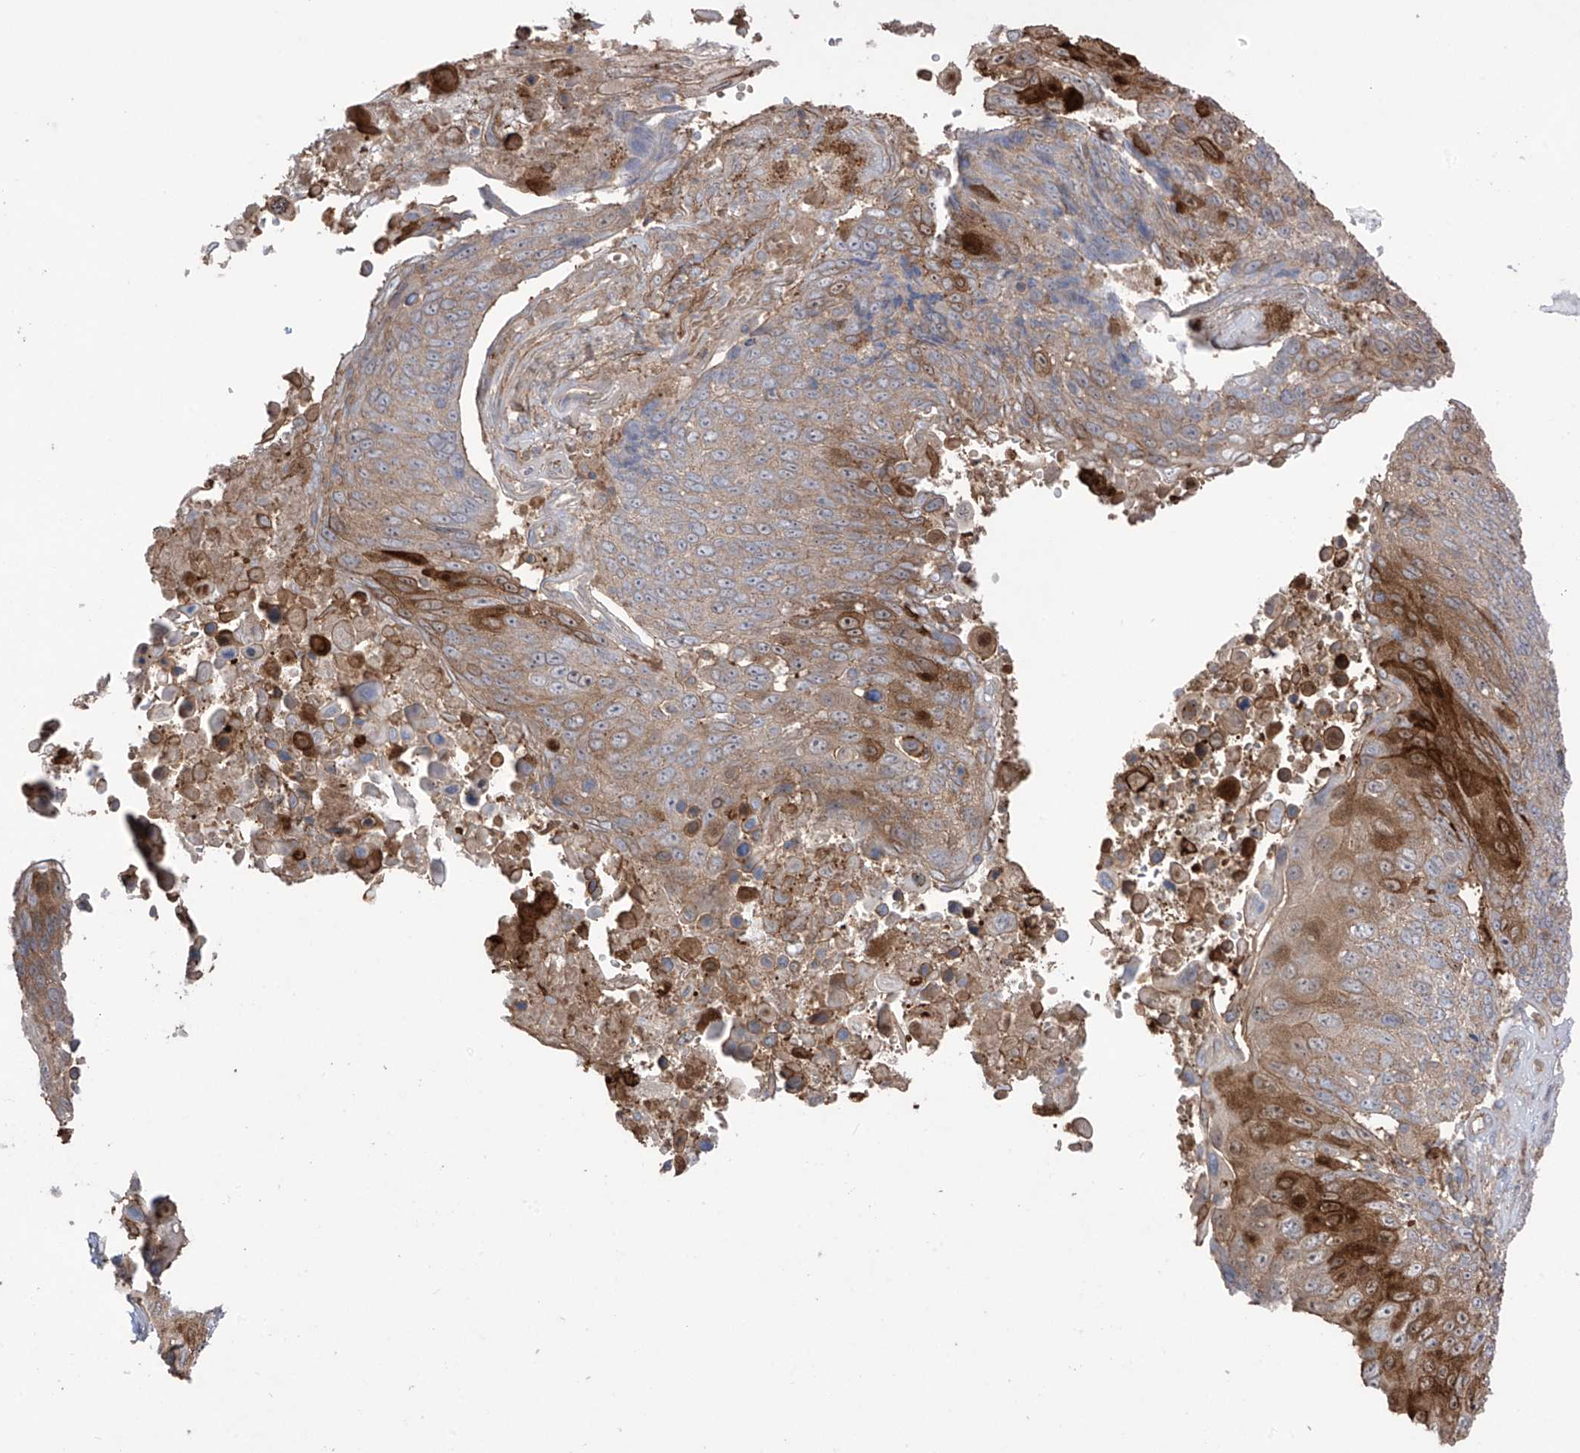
{"staining": {"intensity": "moderate", "quantity": "25%-75%", "location": "cytoplasmic/membranous"}, "tissue": "lung cancer", "cell_type": "Tumor cells", "image_type": "cancer", "snomed": [{"axis": "morphology", "description": "Squamous cell carcinoma, NOS"}, {"axis": "topography", "description": "Lung"}], "caption": "Protein staining exhibits moderate cytoplasmic/membranous expression in about 25%-75% of tumor cells in lung cancer (squamous cell carcinoma). The staining was performed using DAB (3,3'-diaminobenzidine), with brown indicating positive protein expression. Nuclei are stained blue with hematoxylin.", "gene": "TRMU", "patient": {"sex": "male", "age": 66}}